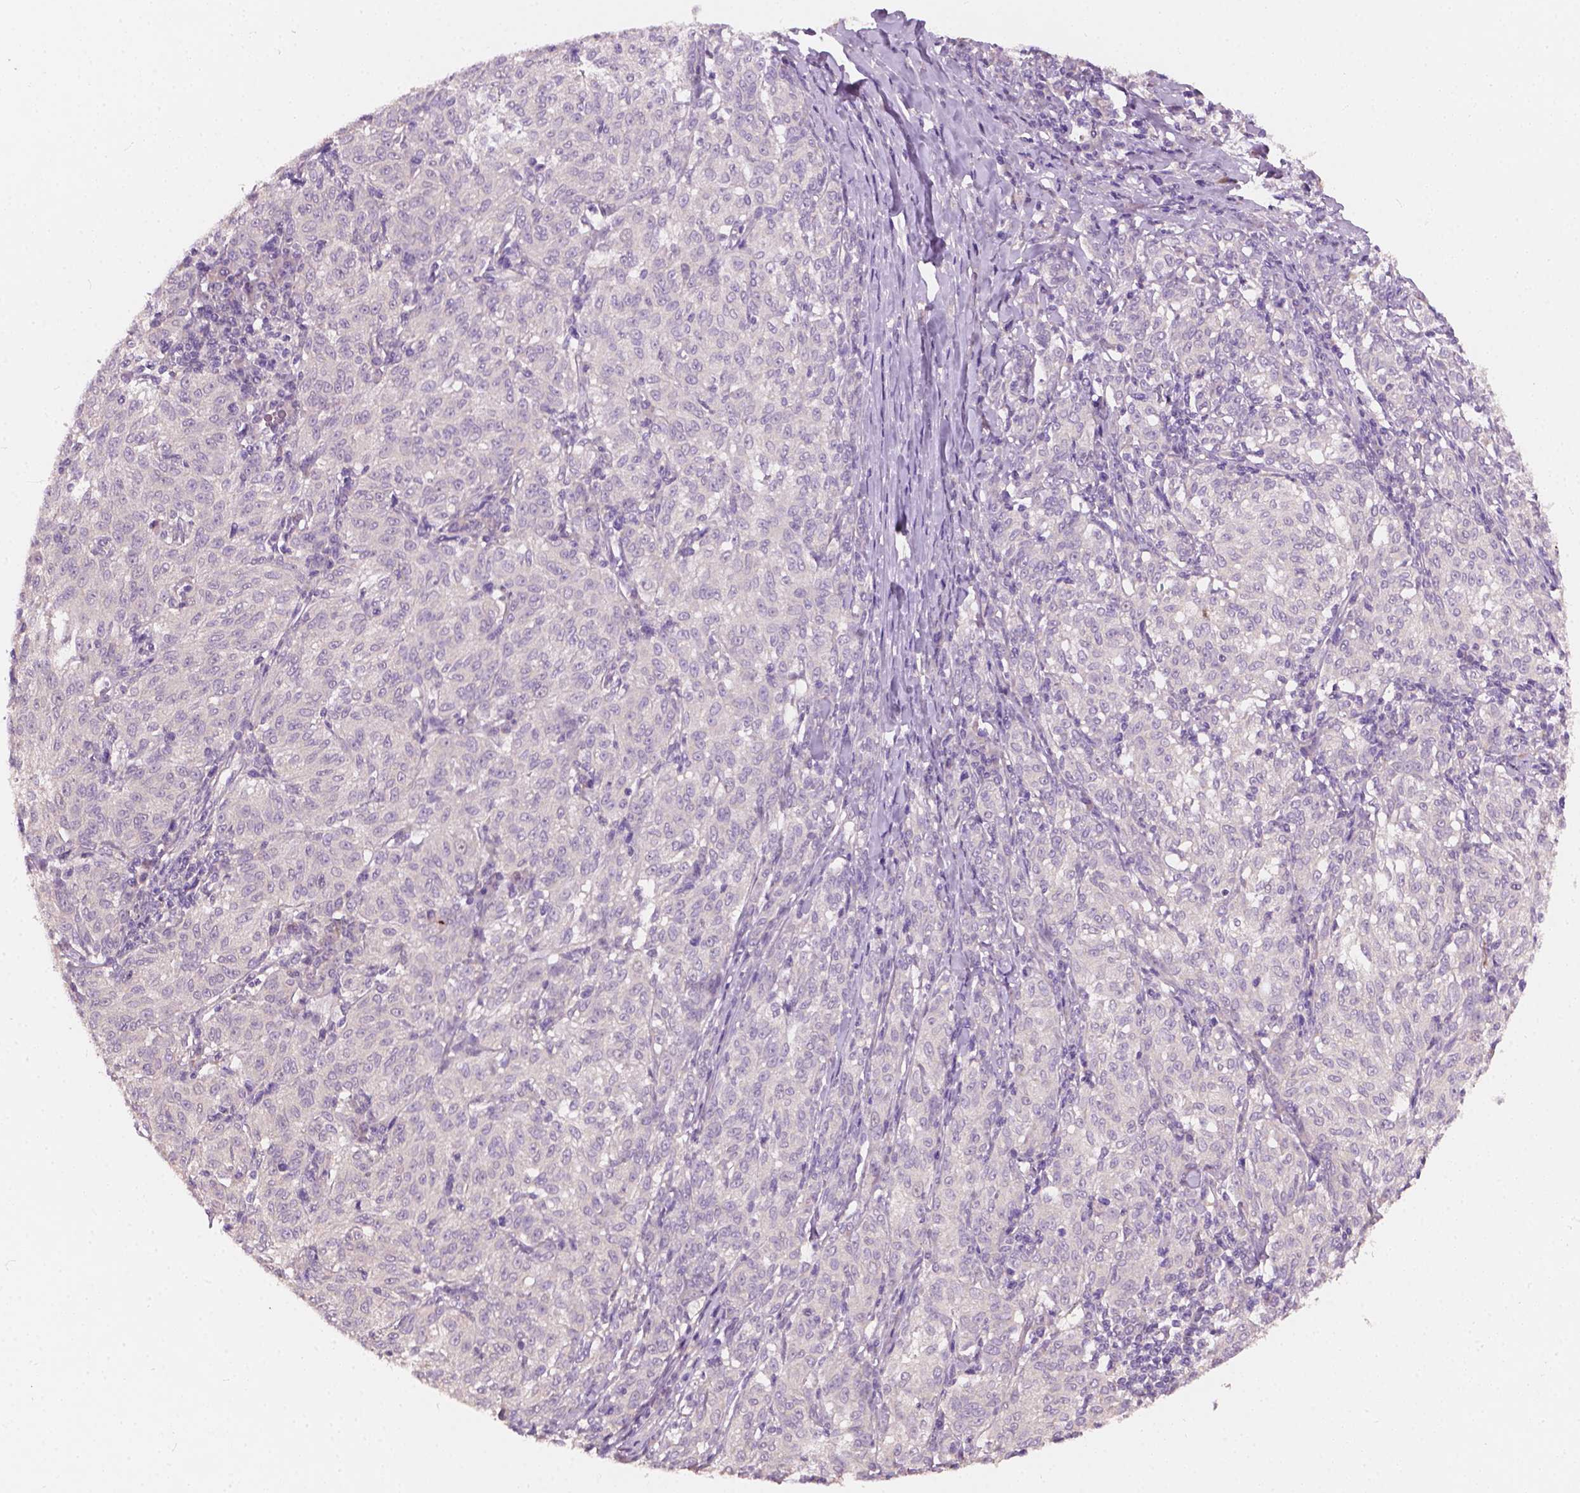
{"staining": {"intensity": "negative", "quantity": "none", "location": "none"}, "tissue": "melanoma", "cell_type": "Tumor cells", "image_type": "cancer", "snomed": [{"axis": "morphology", "description": "Malignant melanoma, NOS"}, {"axis": "topography", "description": "Skin"}], "caption": "Protein analysis of melanoma reveals no significant positivity in tumor cells. Nuclei are stained in blue.", "gene": "KRT17", "patient": {"sex": "female", "age": 72}}